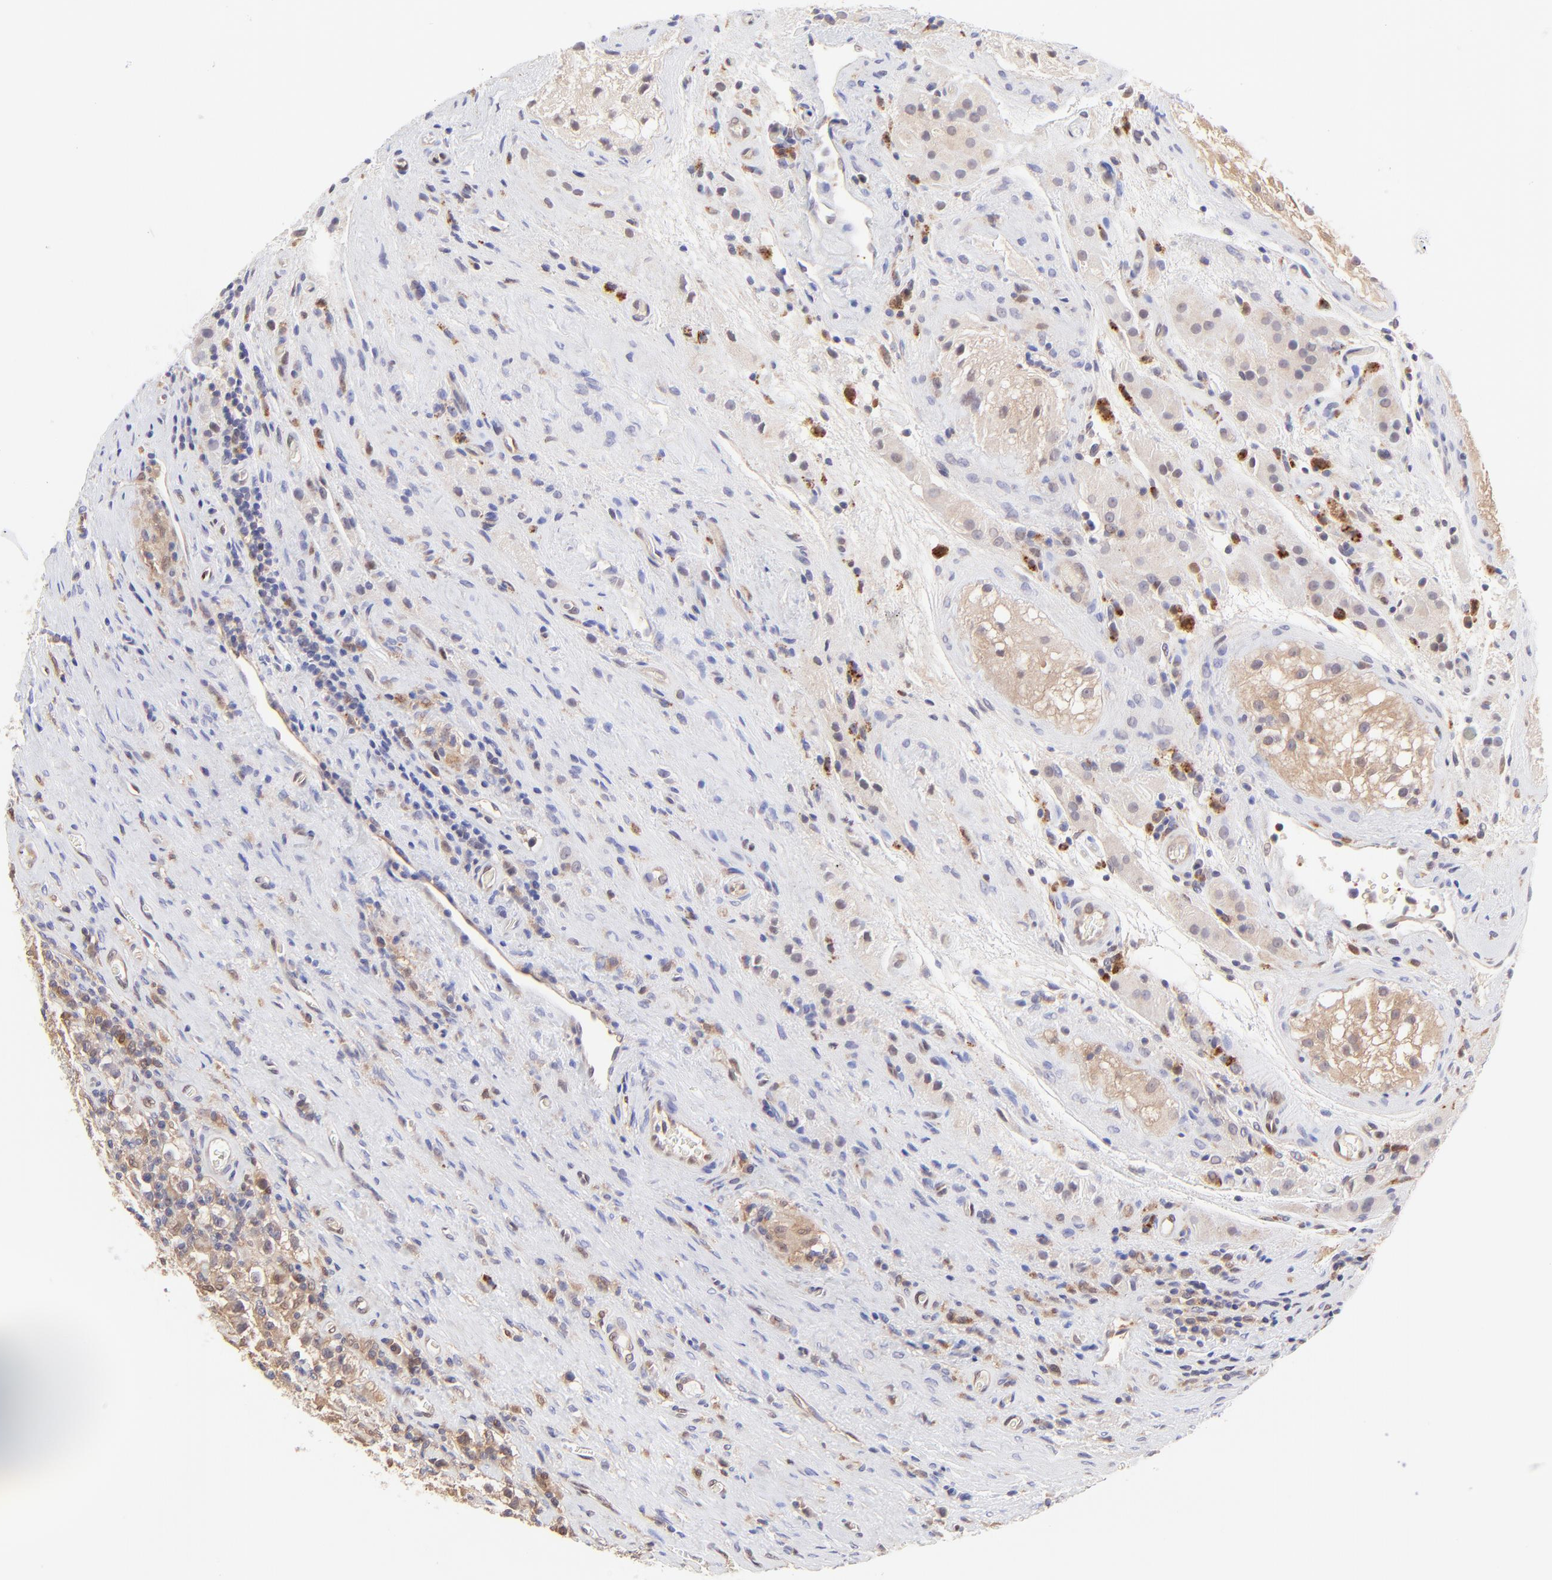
{"staining": {"intensity": "weak", "quantity": "<25%", "location": "cytoplasmic/membranous"}, "tissue": "testis cancer", "cell_type": "Tumor cells", "image_type": "cancer", "snomed": [{"axis": "morphology", "description": "Seminoma, NOS"}, {"axis": "topography", "description": "Testis"}], "caption": "A photomicrograph of human testis cancer is negative for staining in tumor cells.", "gene": "HYAL1", "patient": {"sex": "male", "age": 43}}